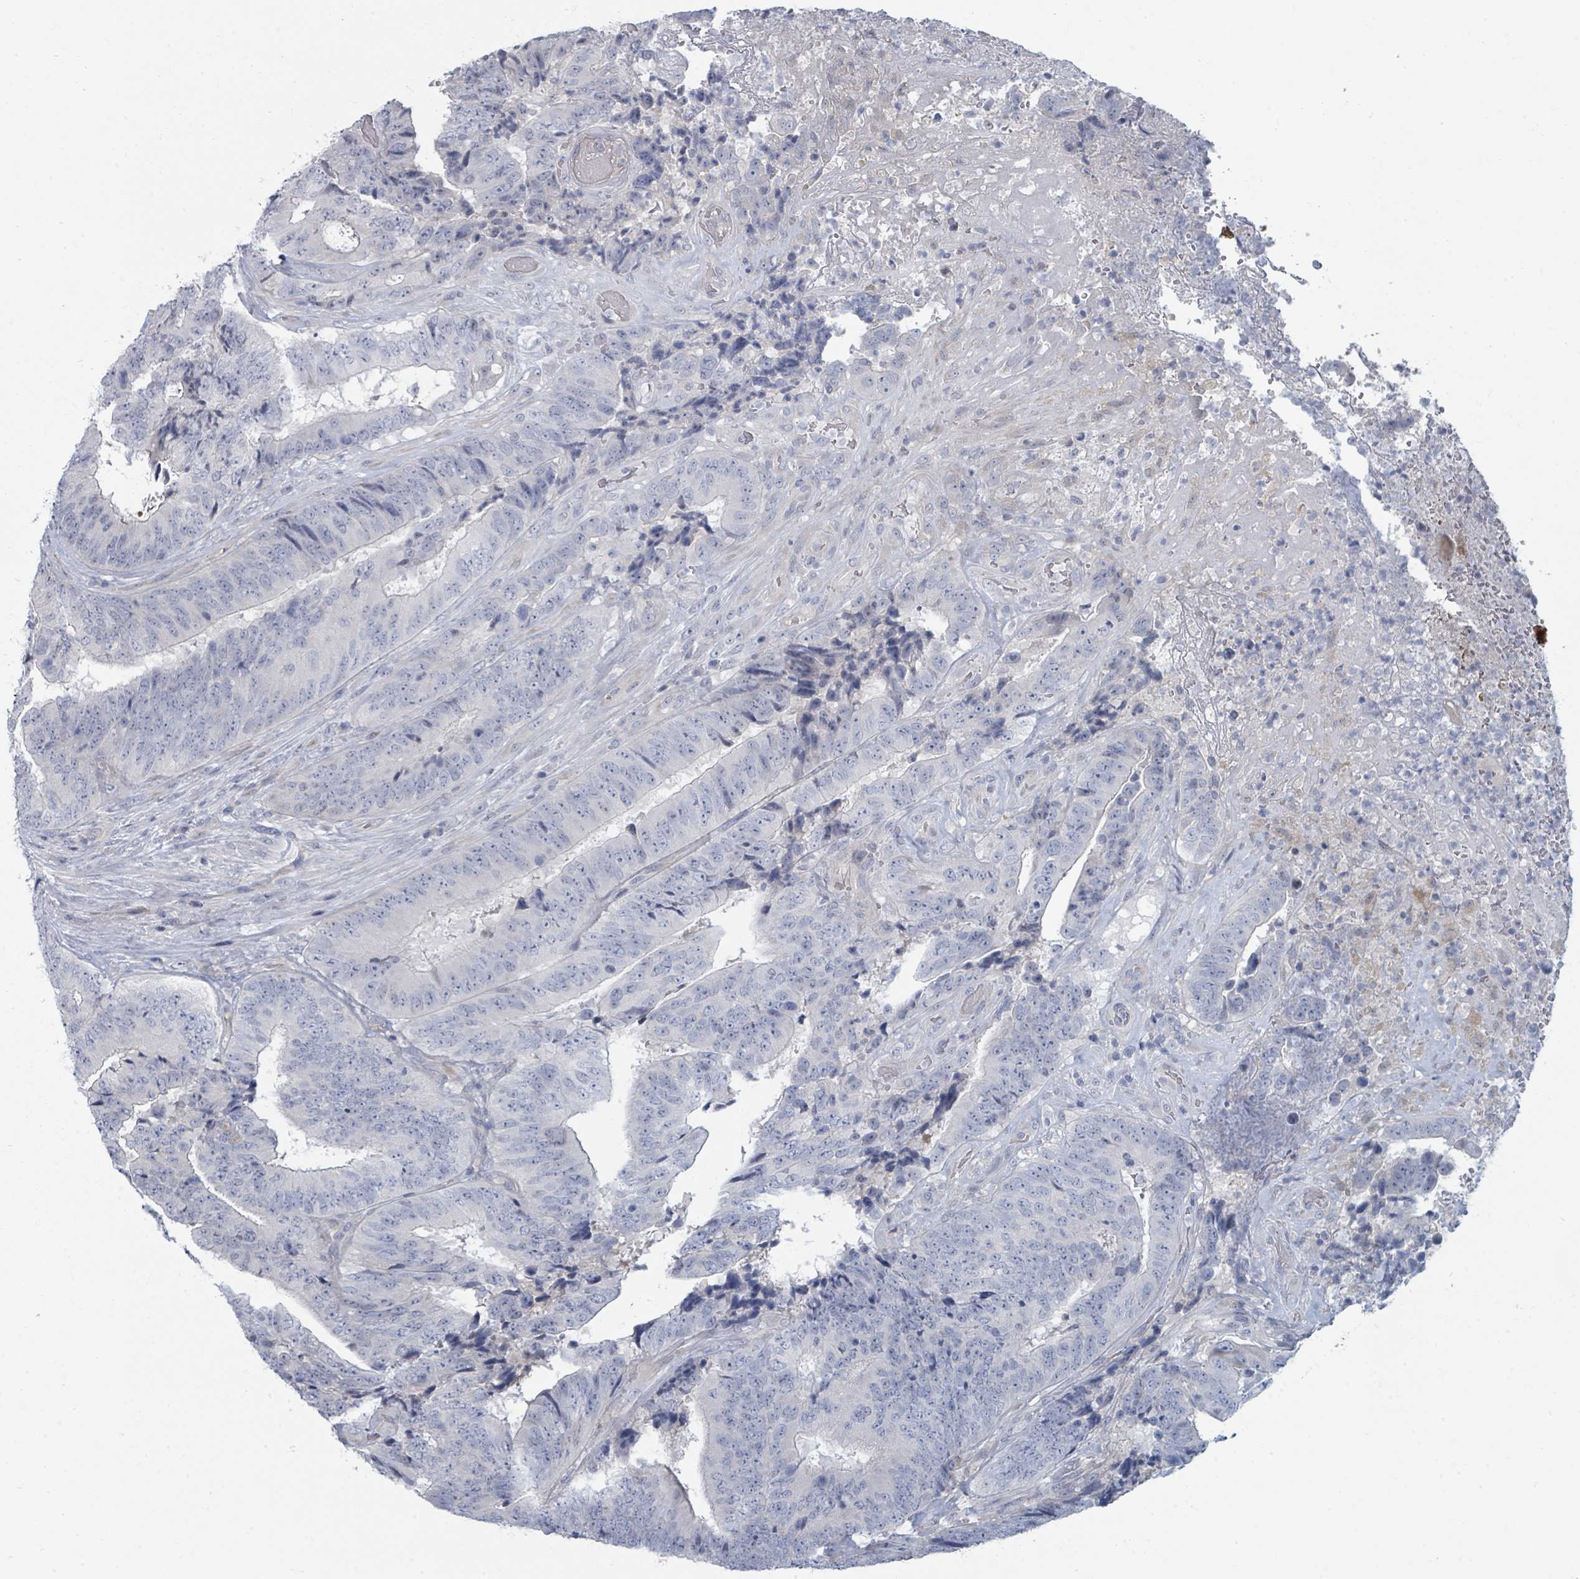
{"staining": {"intensity": "negative", "quantity": "none", "location": "none"}, "tissue": "colorectal cancer", "cell_type": "Tumor cells", "image_type": "cancer", "snomed": [{"axis": "morphology", "description": "Adenocarcinoma, NOS"}, {"axis": "topography", "description": "Rectum"}], "caption": "Tumor cells show no significant protein staining in adenocarcinoma (colorectal).", "gene": "SLC25A45", "patient": {"sex": "male", "age": 72}}